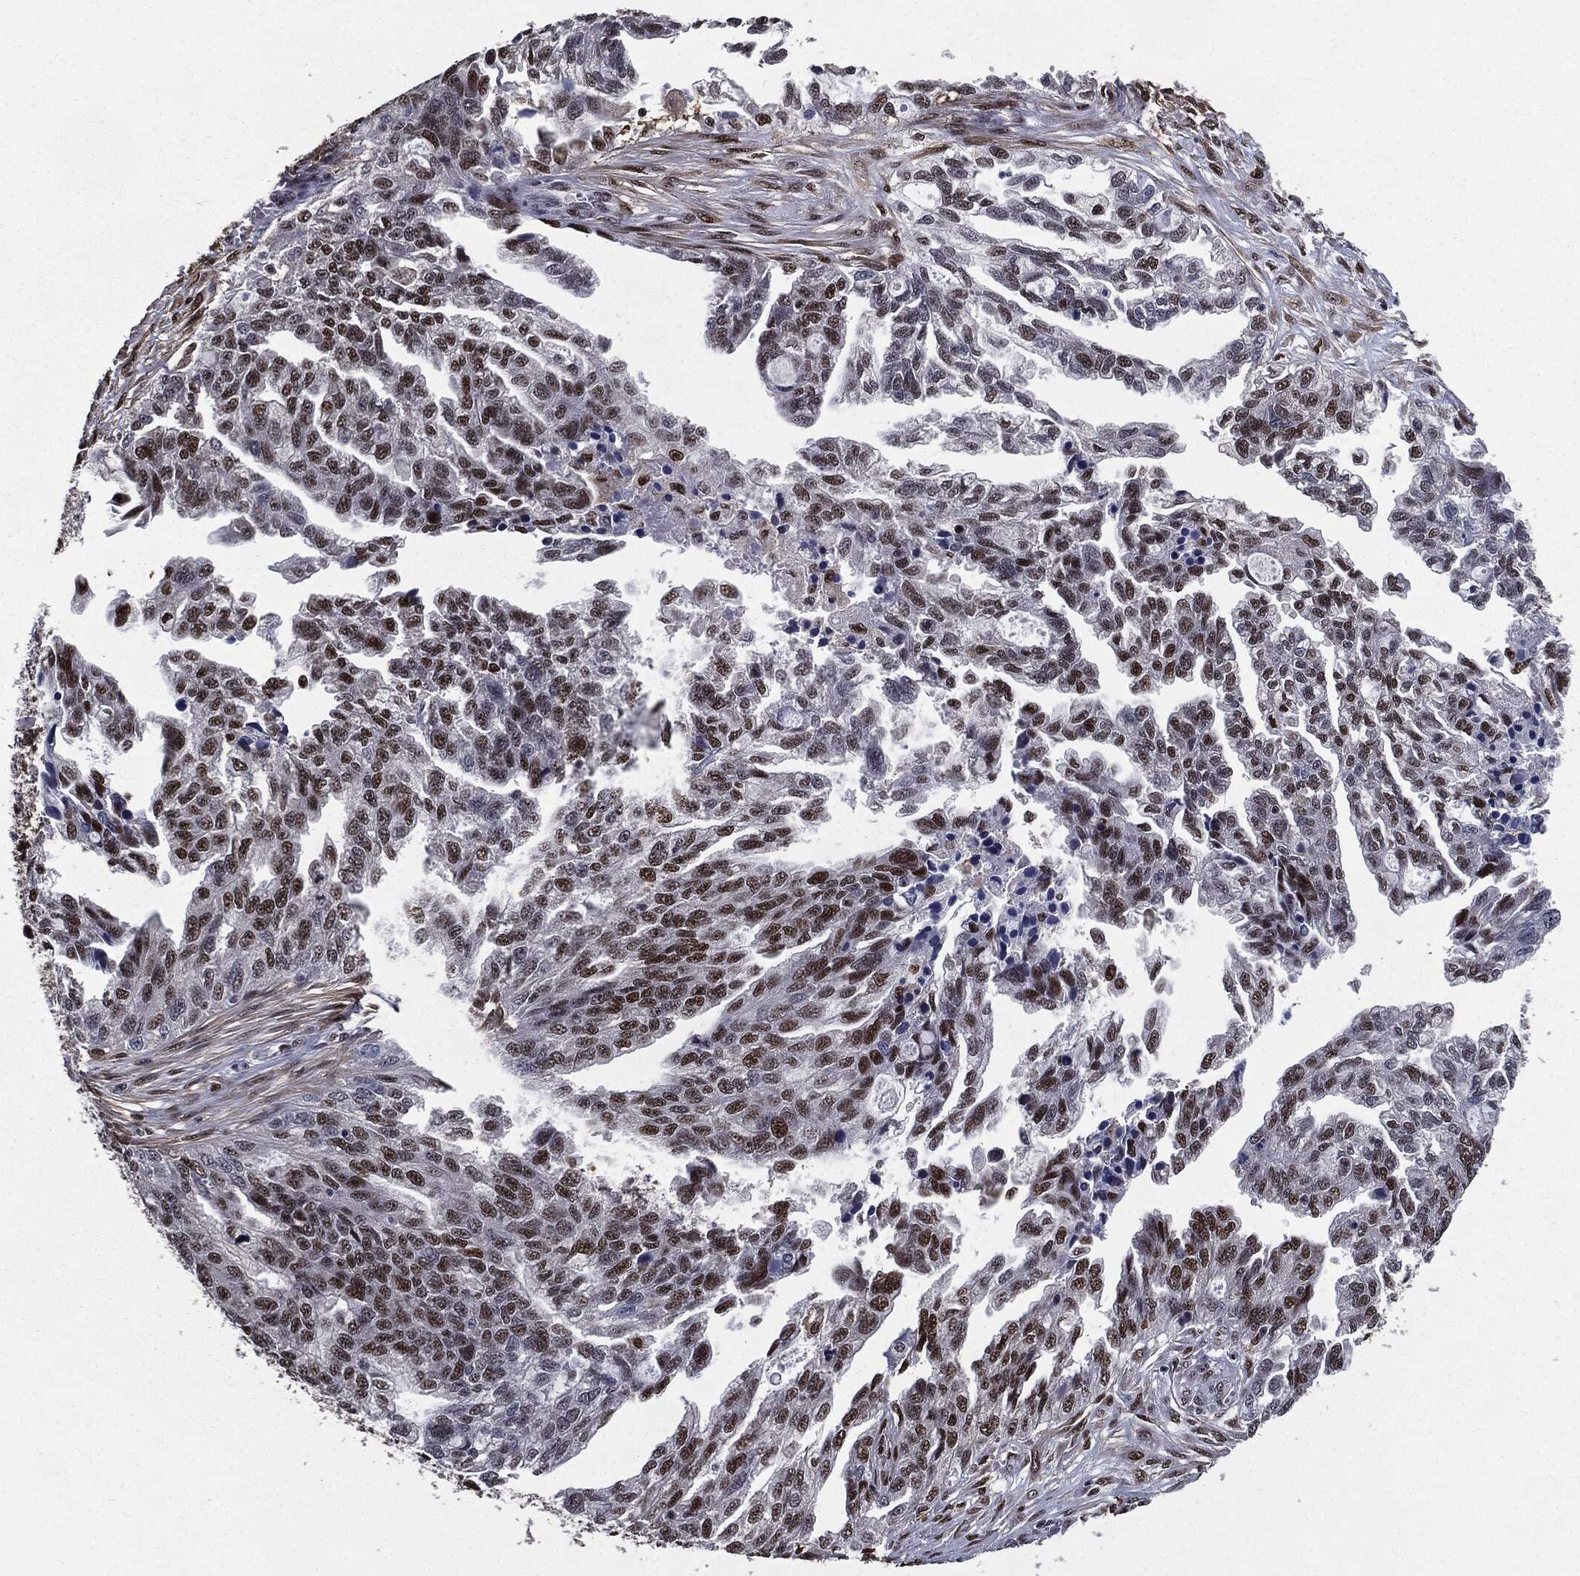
{"staining": {"intensity": "strong", "quantity": "25%-75%", "location": "nuclear"}, "tissue": "ovarian cancer", "cell_type": "Tumor cells", "image_type": "cancer", "snomed": [{"axis": "morphology", "description": "Cystadenocarcinoma, serous, NOS"}, {"axis": "topography", "description": "Ovary"}], "caption": "A high-resolution photomicrograph shows IHC staining of ovarian serous cystadenocarcinoma, which exhibits strong nuclear positivity in approximately 25%-75% of tumor cells.", "gene": "JUN", "patient": {"sex": "female", "age": 51}}